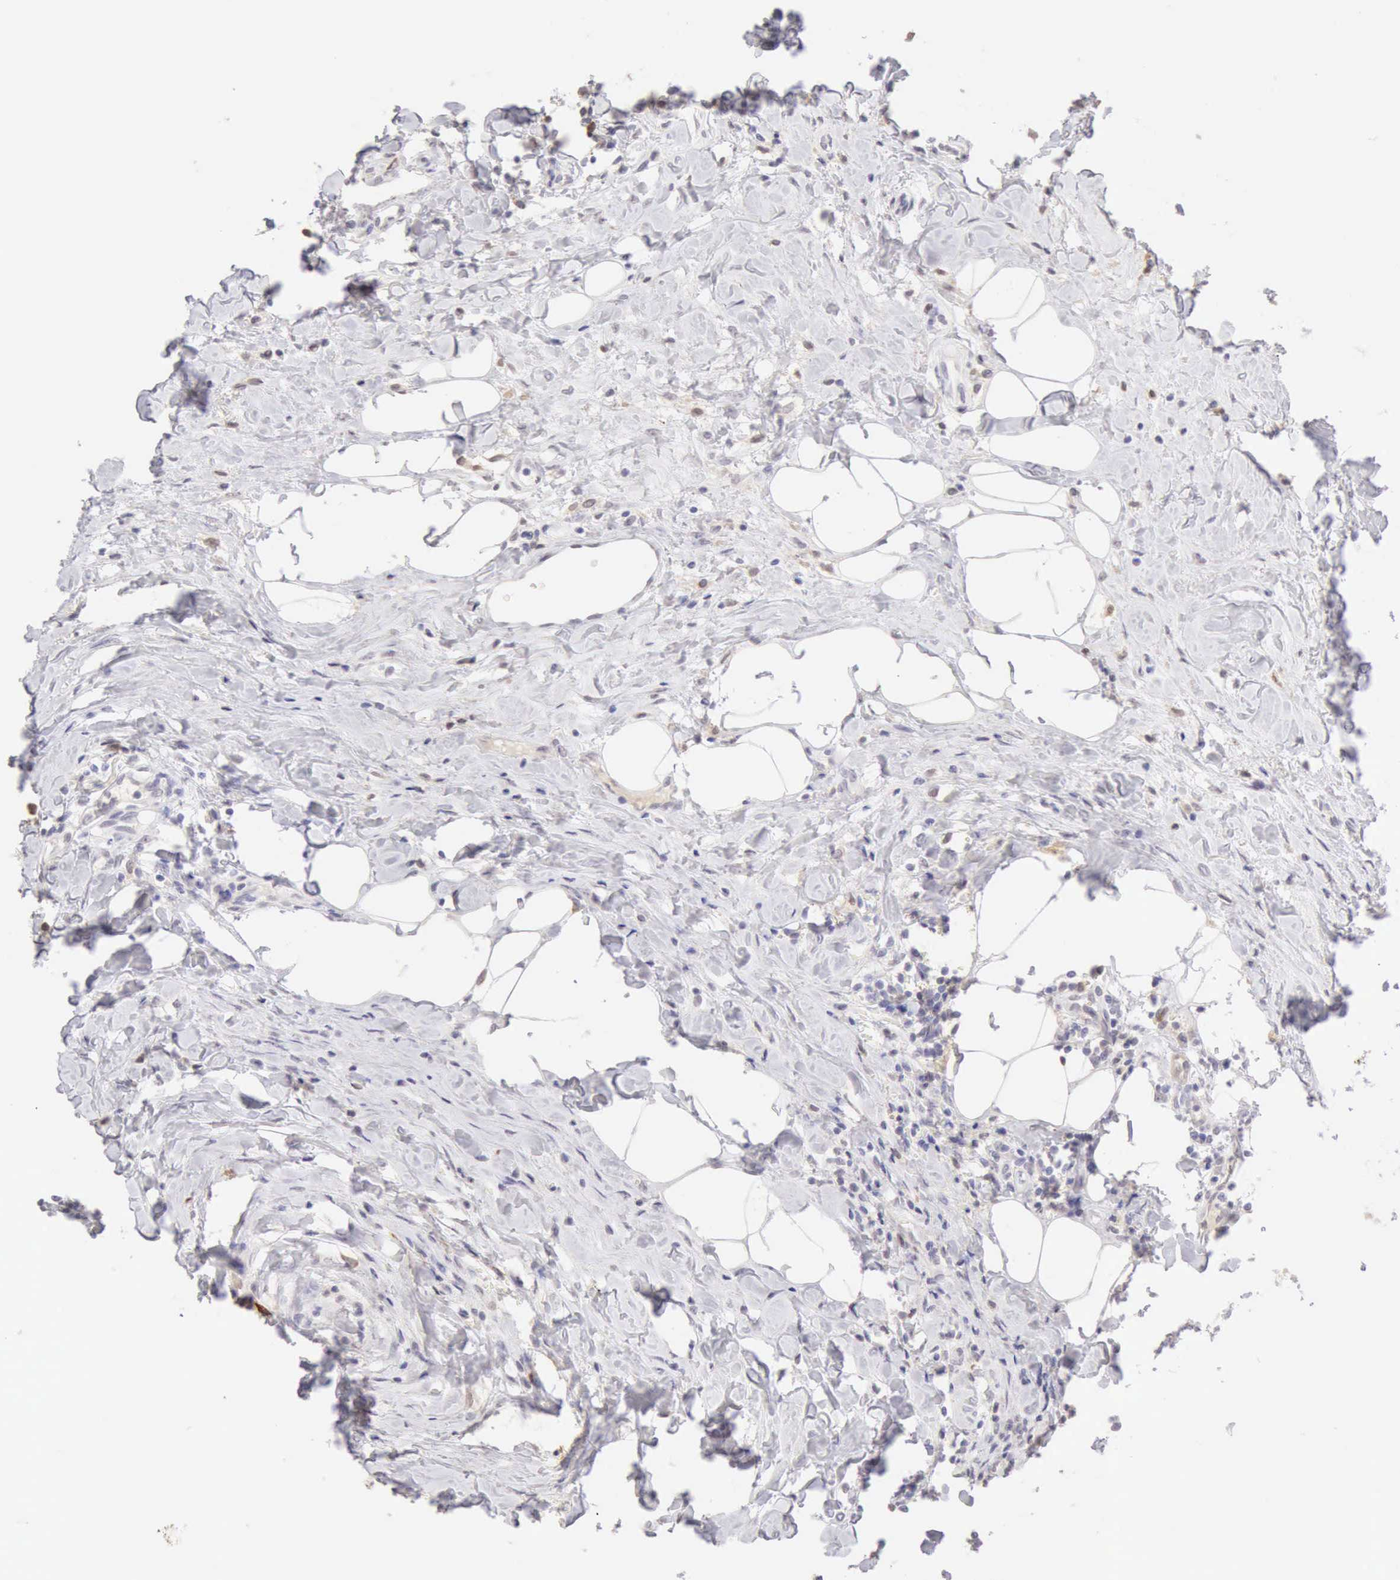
{"staining": {"intensity": "weak", "quantity": "<25%", "location": "cytoplasmic/membranous"}, "tissue": "breast cancer", "cell_type": "Tumor cells", "image_type": "cancer", "snomed": [{"axis": "morphology", "description": "Duct carcinoma"}, {"axis": "topography", "description": "Breast"}], "caption": "Immunohistochemical staining of infiltrating ductal carcinoma (breast) shows no significant staining in tumor cells.", "gene": "RNASE1", "patient": {"sex": "female", "age": 37}}